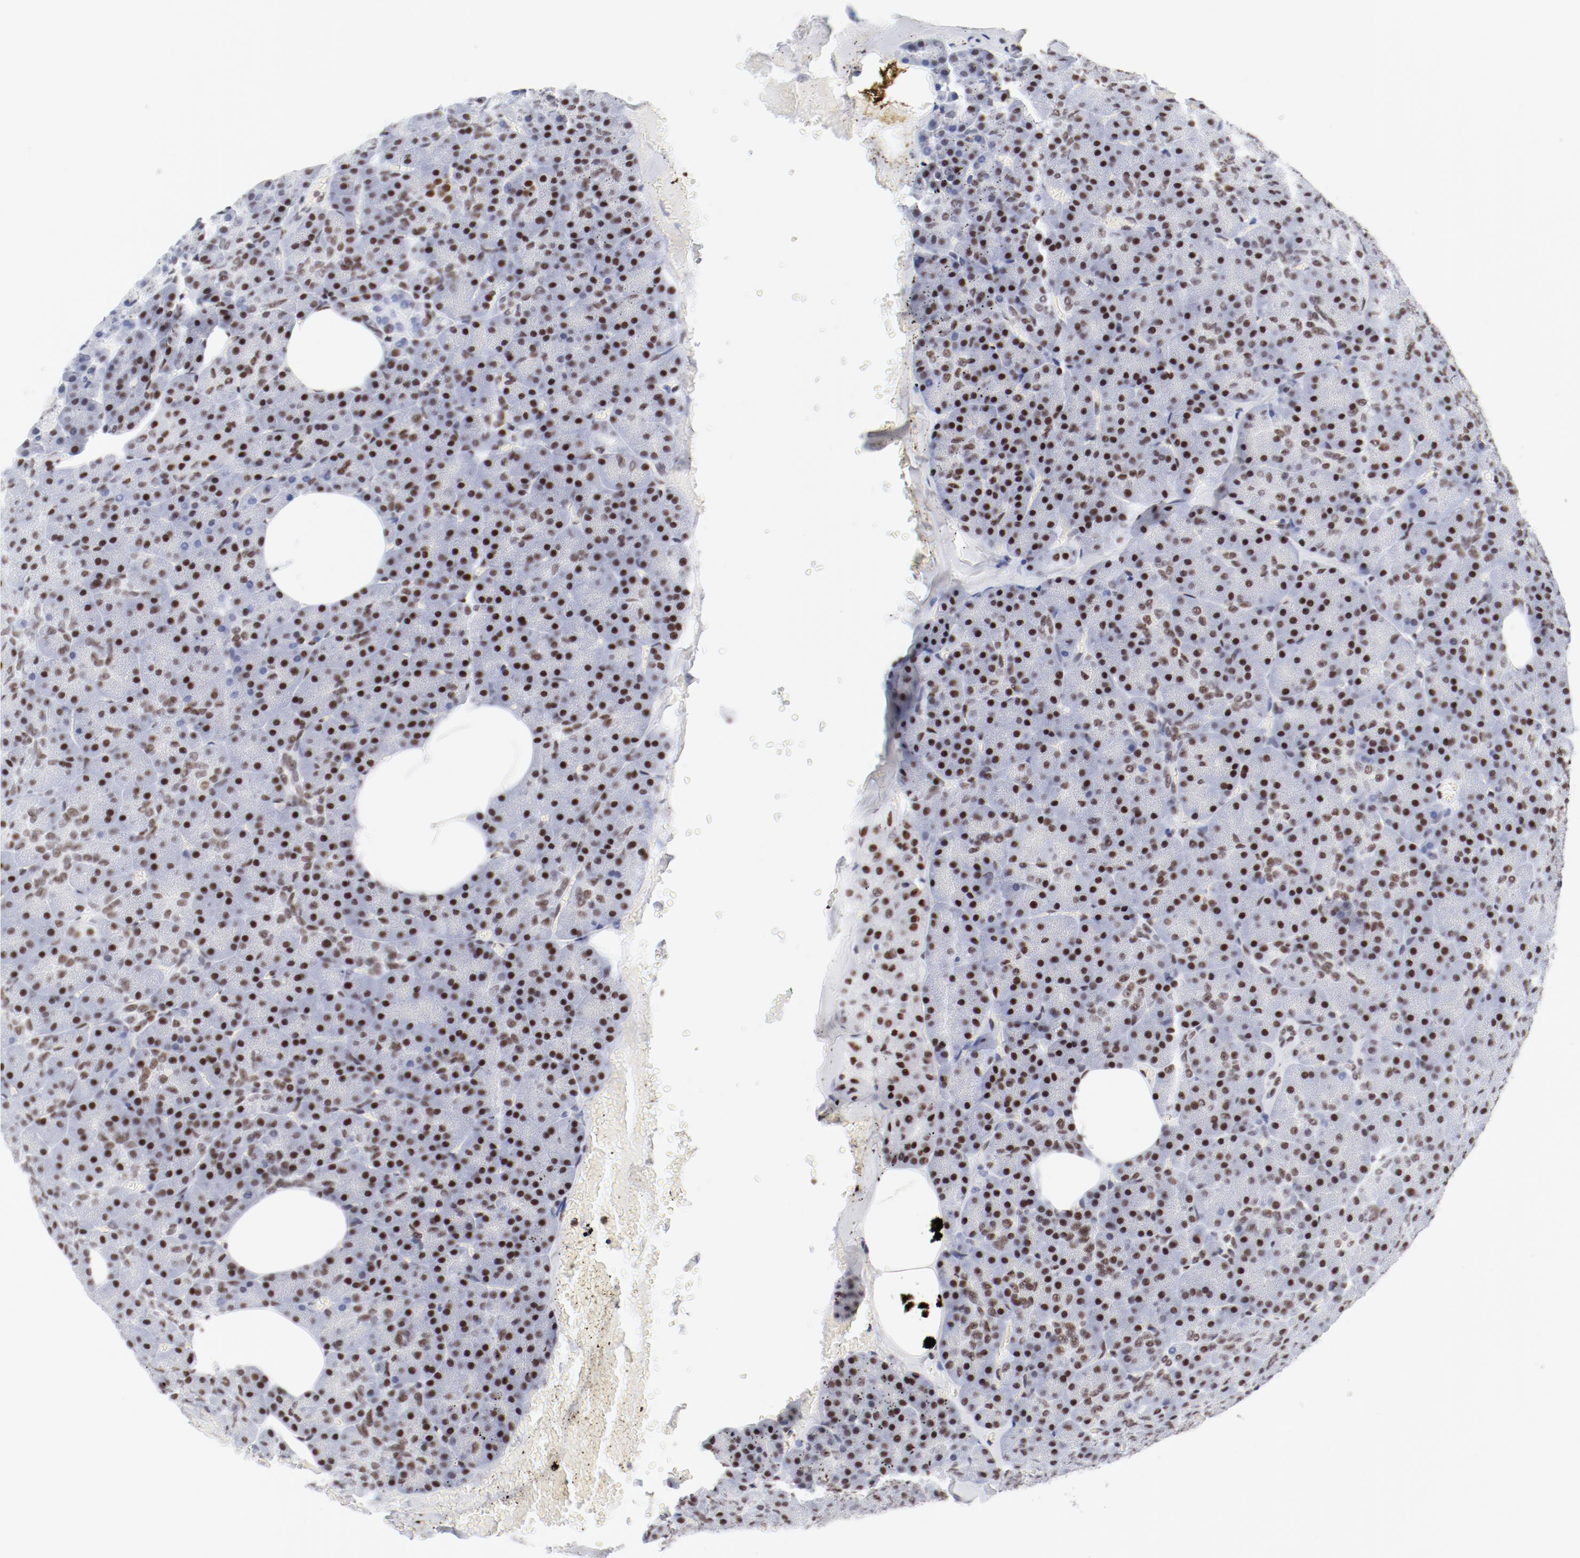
{"staining": {"intensity": "strong", "quantity": ">75%", "location": "nuclear"}, "tissue": "pancreas", "cell_type": "Exocrine glandular cells", "image_type": "normal", "snomed": [{"axis": "morphology", "description": "Normal tissue, NOS"}, {"axis": "topography", "description": "Pancreas"}], "caption": "This photomicrograph shows benign pancreas stained with IHC to label a protein in brown. The nuclear of exocrine glandular cells show strong positivity for the protein. Nuclei are counter-stained blue.", "gene": "ATF2", "patient": {"sex": "female", "age": 35}}